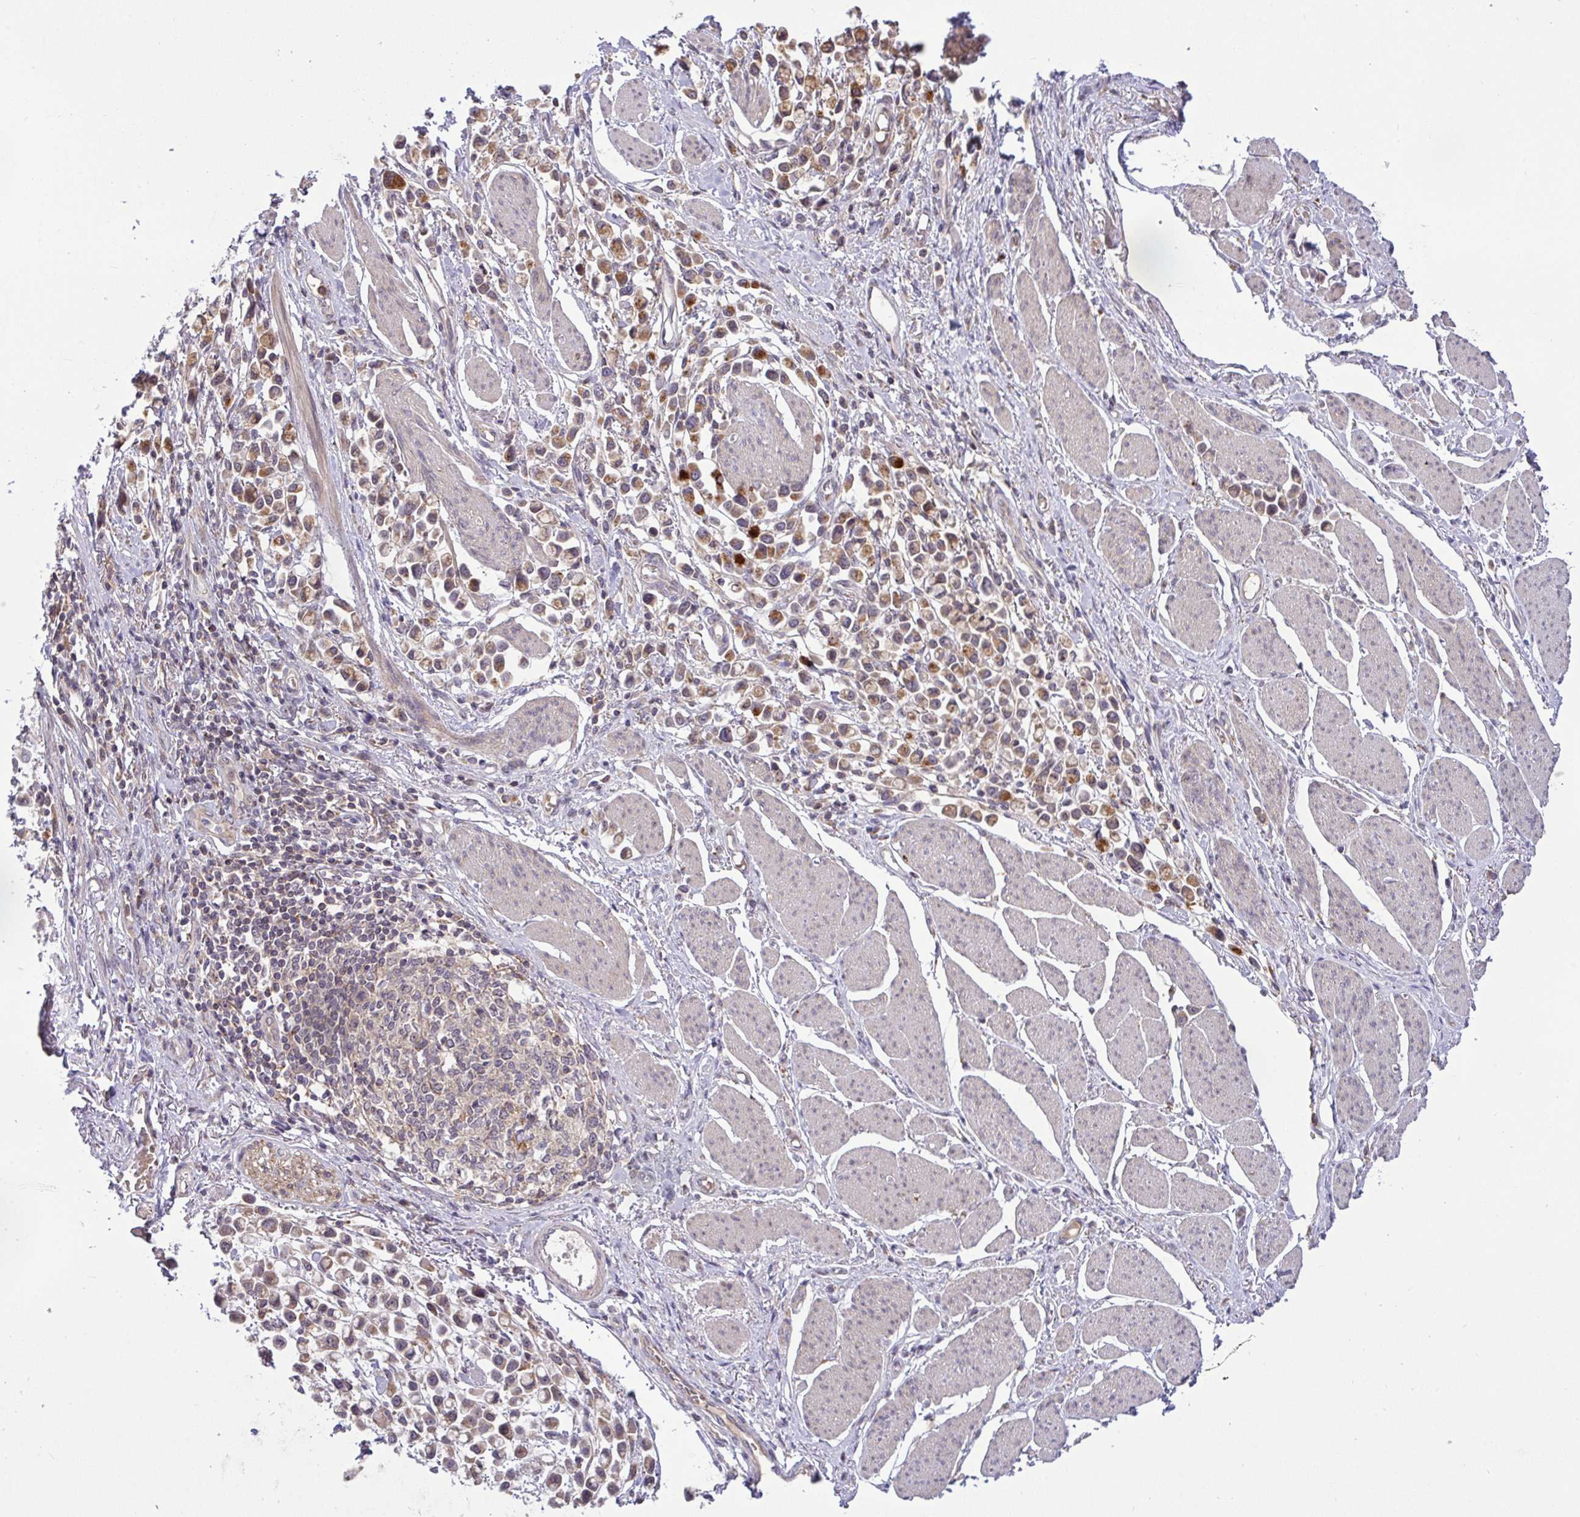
{"staining": {"intensity": "moderate", "quantity": ">75%", "location": "cytoplasmic/membranous"}, "tissue": "stomach cancer", "cell_type": "Tumor cells", "image_type": "cancer", "snomed": [{"axis": "morphology", "description": "Adenocarcinoma, NOS"}, {"axis": "topography", "description": "Stomach"}], "caption": "A brown stain shows moderate cytoplasmic/membranous positivity of a protein in stomach cancer (adenocarcinoma) tumor cells.", "gene": "SLC9A6", "patient": {"sex": "female", "age": 81}}